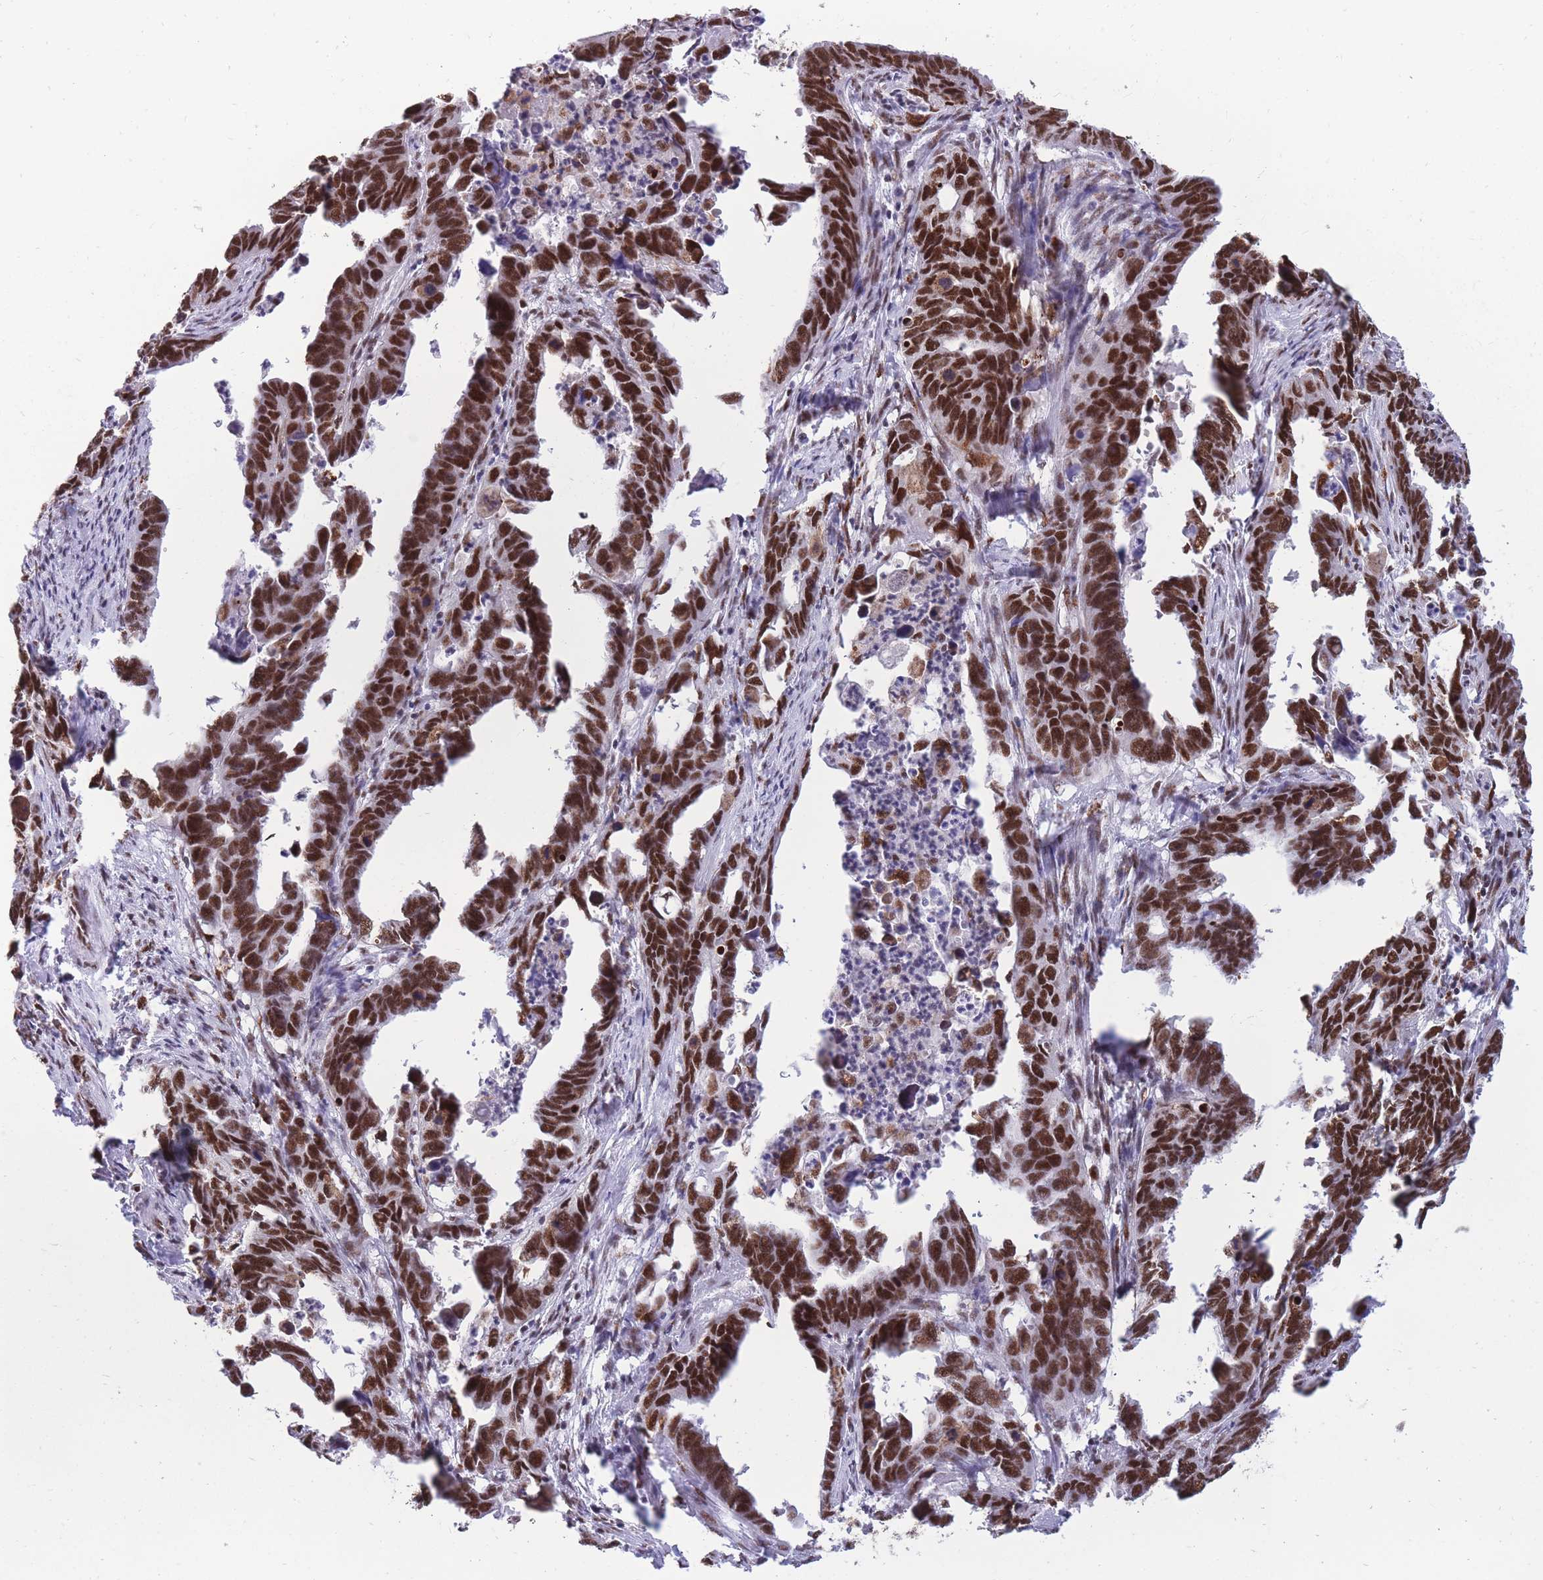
{"staining": {"intensity": "strong", "quantity": ">75%", "location": "nuclear"}, "tissue": "endometrial cancer", "cell_type": "Tumor cells", "image_type": "cancer", "snomed": [{"axis": "morphology", "description": "Adenocarcinoma, NOS"}, {"axis": "topography", "description": "Endometrium"}], "caption": "Protein staining reveals strong nuclear staining in about >75% of tumor cells in endometrial cancer (adenocarcinoma).", "gene": "PRPF19", "patient": {"sex": "female", "age": 65}}